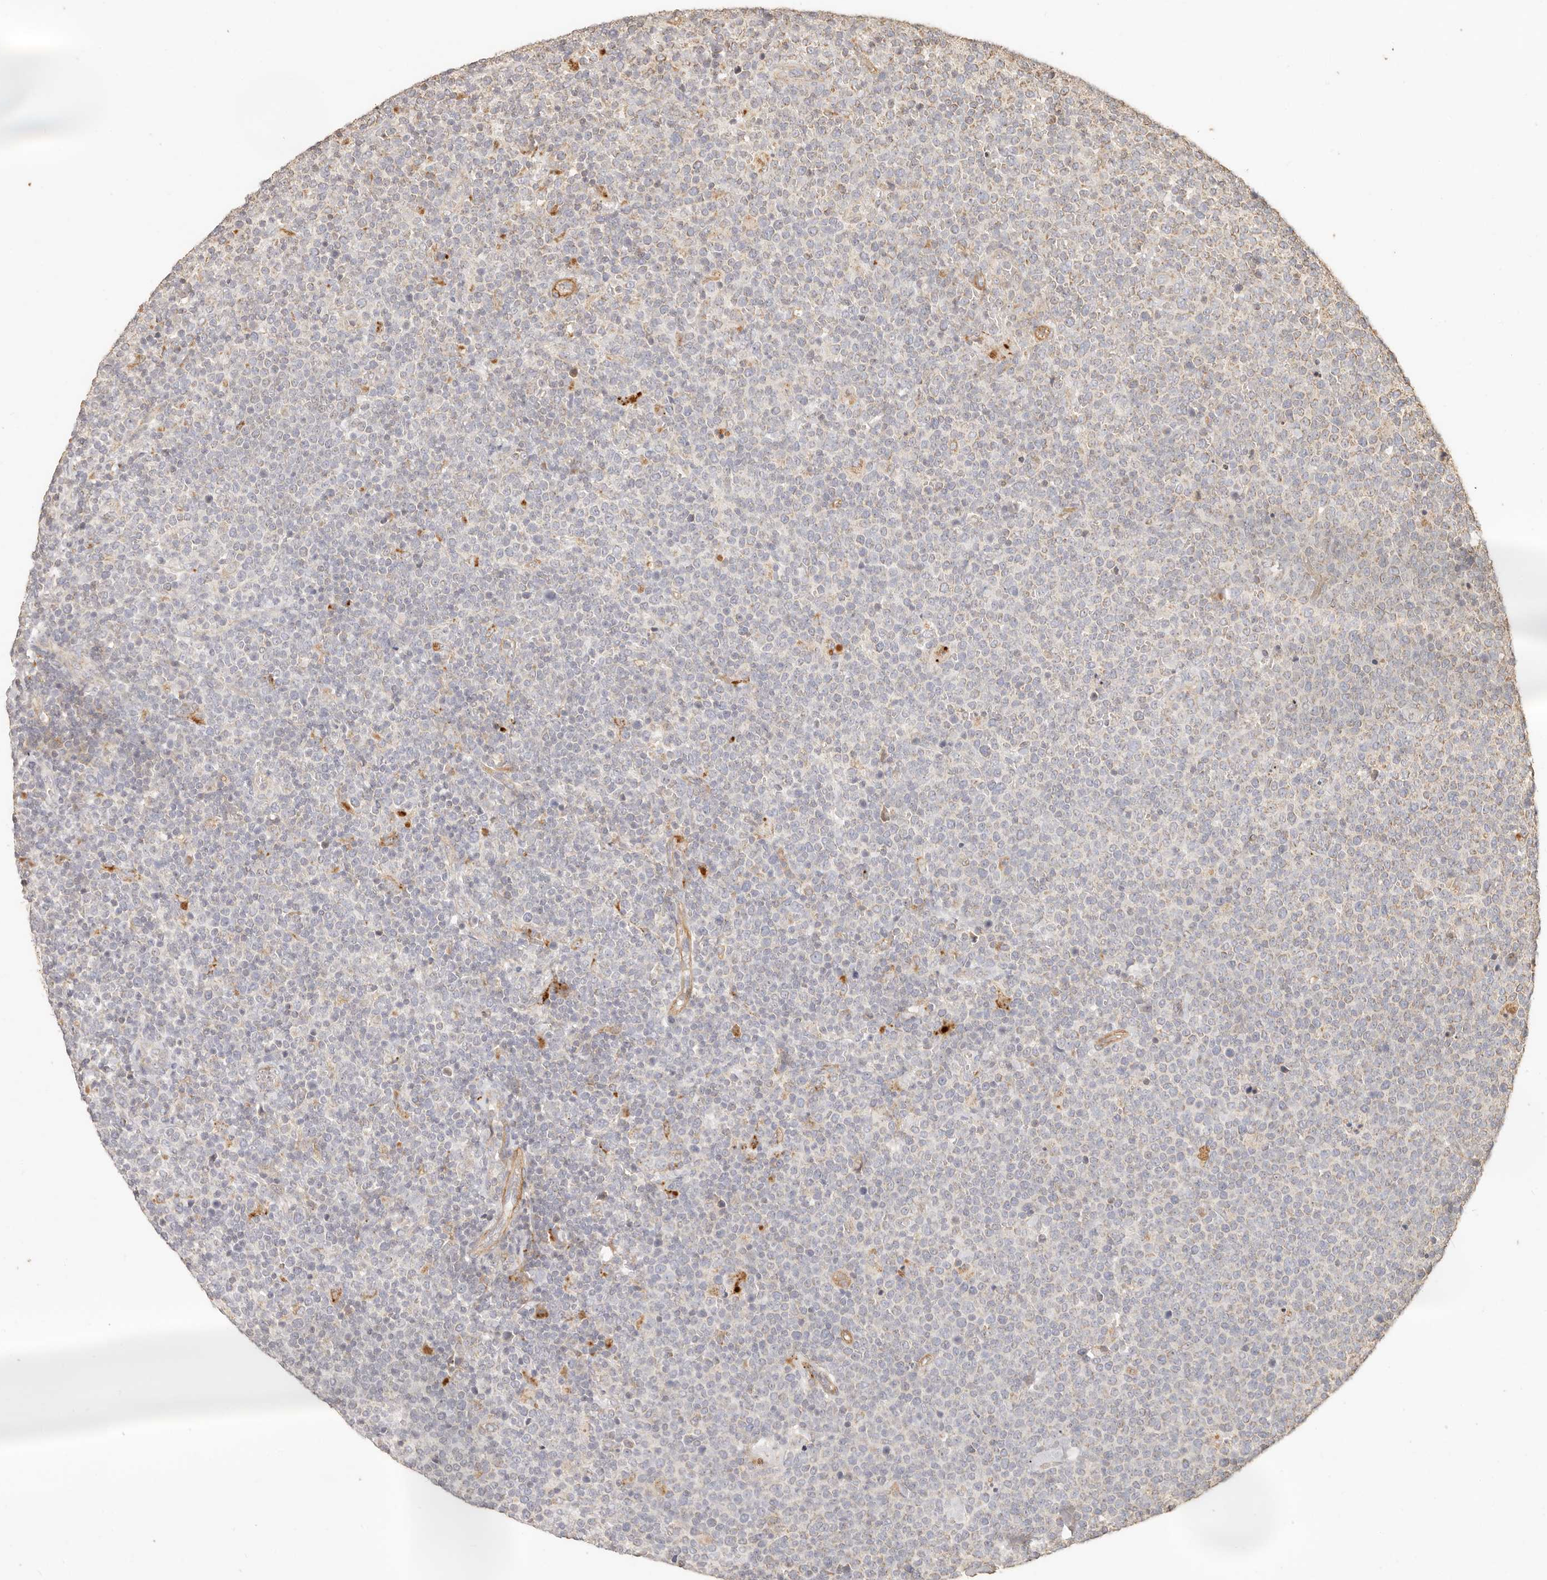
{"staining": {"intensity": "negative", "quantity": "none", "location": "none"}, "tissue": "lymphoma", "cell_type": "Tumor cells", "image_type": "cancer", "snomed": [{"axis": "morphology", "description": "Malignant lymphoma, non-Hodgkin's type, High grade"}, {"axis": "topography", "description": "Lymph node"}], "caption": "Immunohistochemistry (IHC) micrograph of lymphoma stained for a protein (brown), which reveals no staining in tumor cells.", "gene": "PTPN22", "patient": {"sex": "male", "age": 61}}